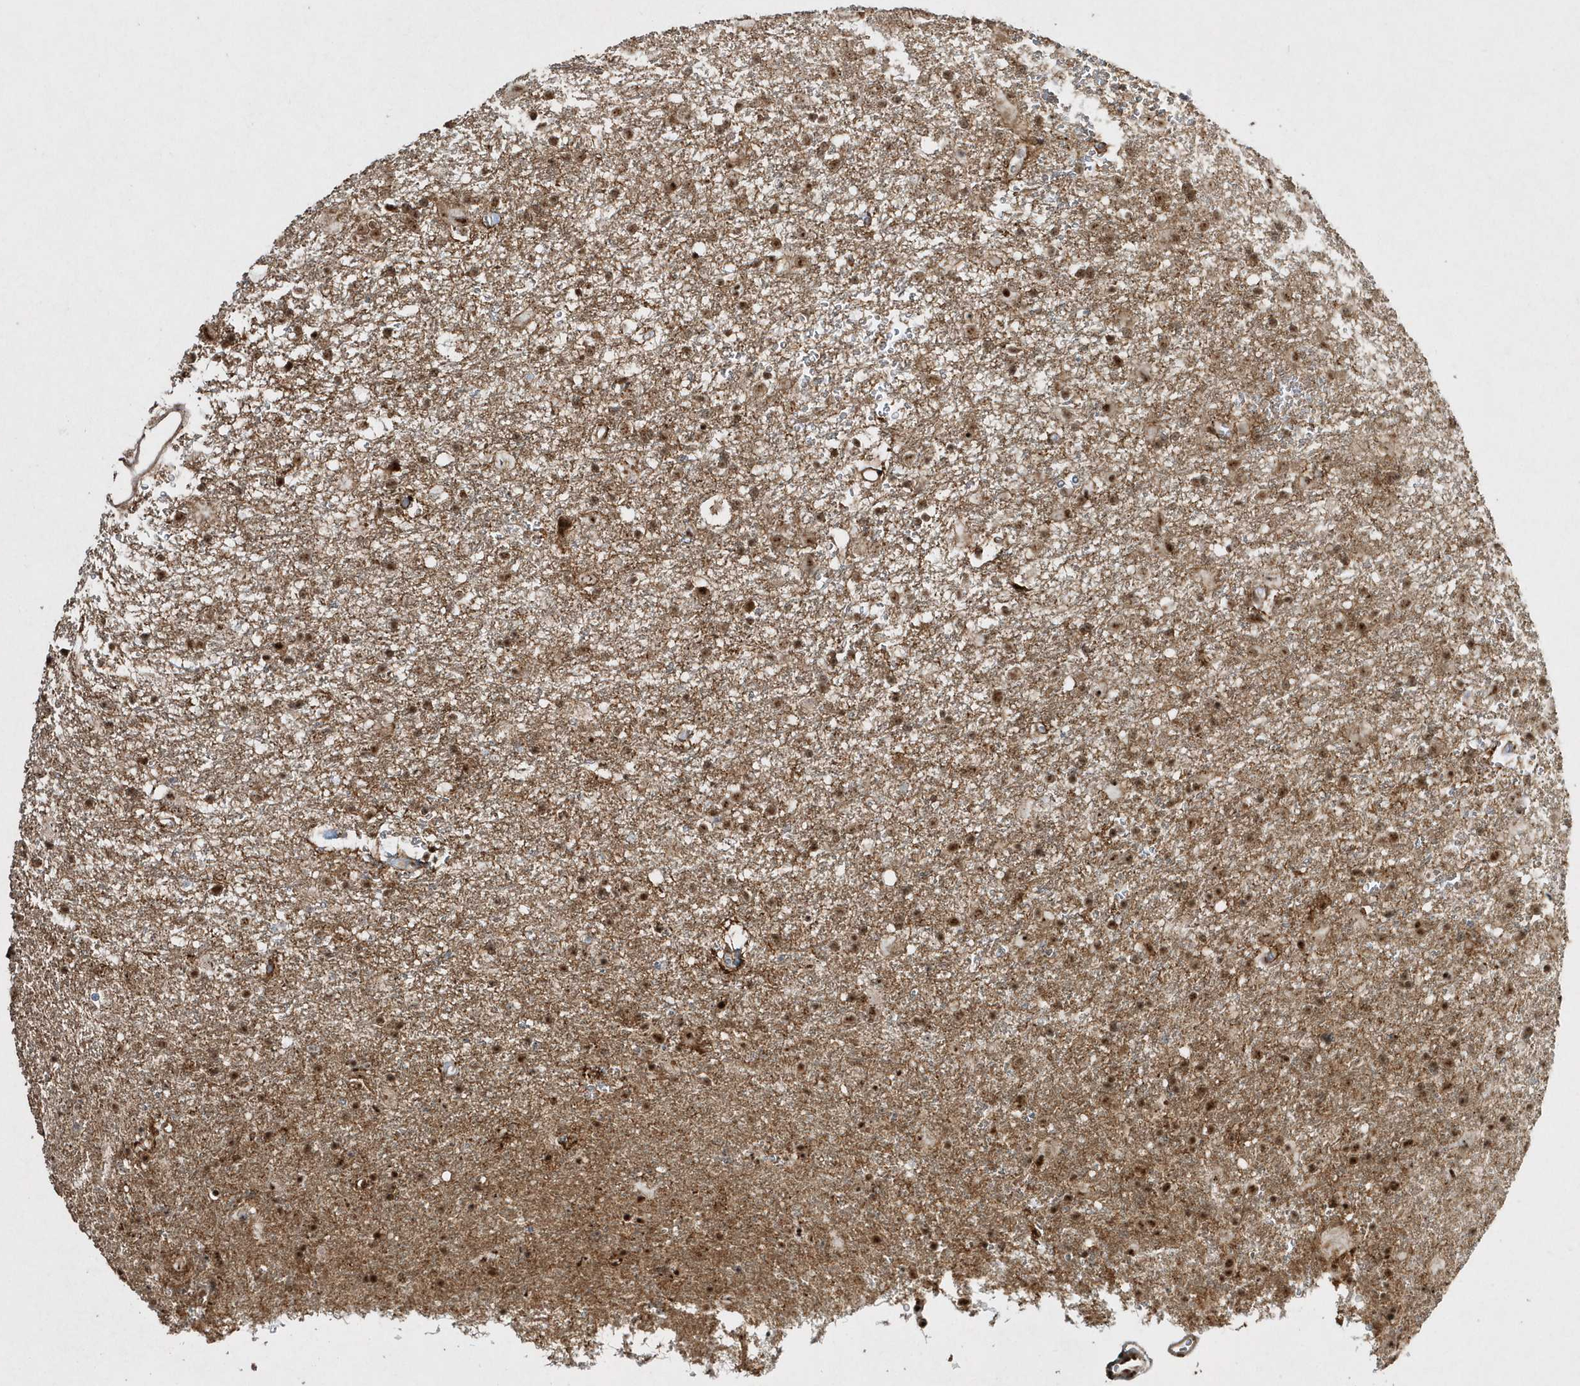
{"staining": {"intensity": "moderate", "quantity": ">75%", "location": "nuclear"}, "tissue": "glioma", "cell_type": "Tumor cells", "image_type": "cancer", "snomed": [{"axis": "morphology", "description": "Glioma, malignant, Low grade"}, {"axis": "topography", "description": "Brain"}], "caption": "Immunohistochemical staining of human glioma reveals moderate nuclear protein staining in about >75% of tumor cells.", "gene": "POLR3B", "patient": {"sex": "male", "age": 65}}